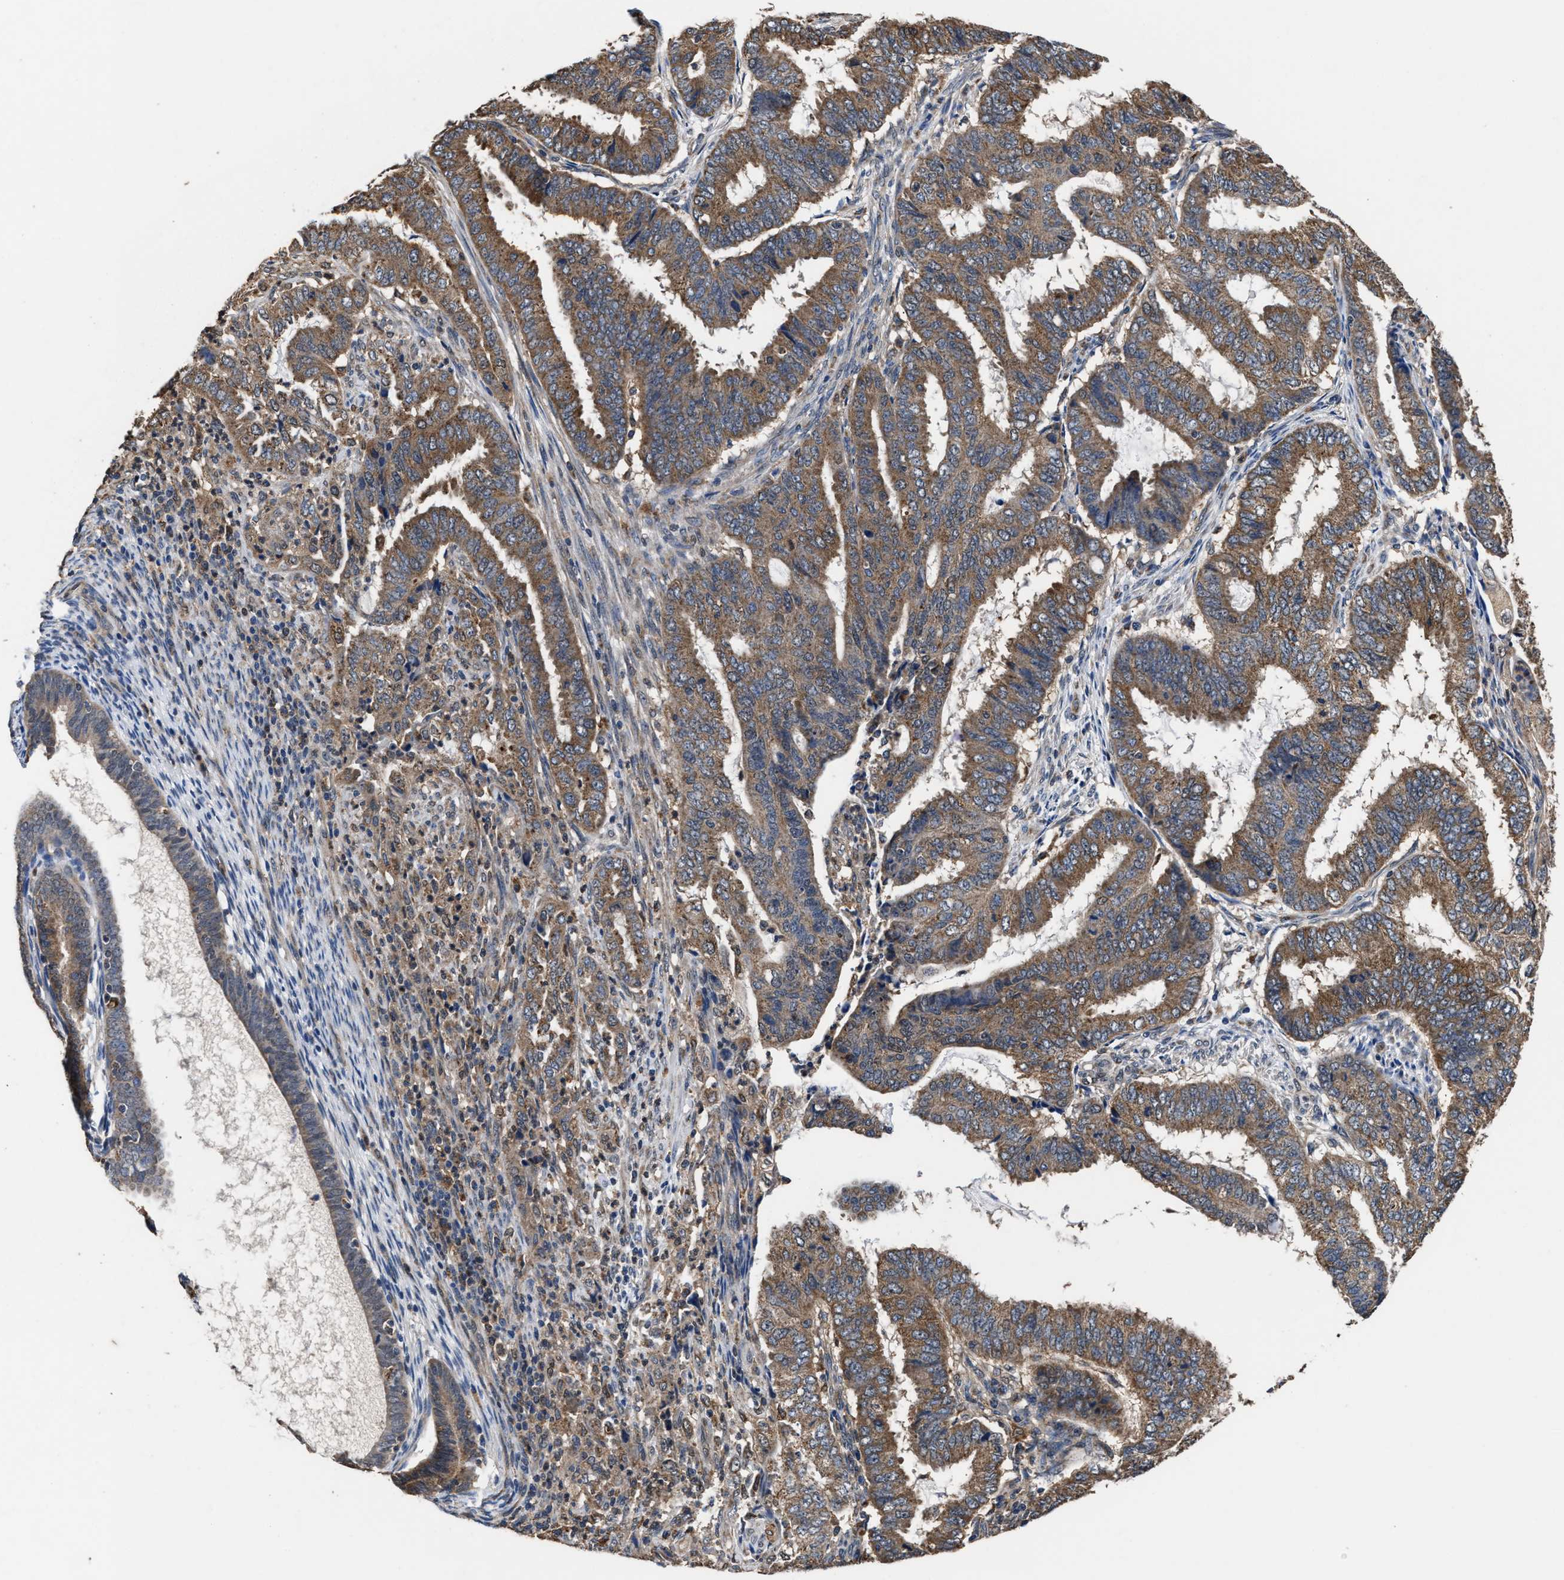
{"staining": {"intensity": "moderate", "quantity": ">75%", "location": "cytoplasmic/membranous"}, "tissue": "endometrial cancer", "cell_type": "Tumor cells", "image_type": "cancer", "snomed": [{"axis": "morphology", "description": "Adenocarcinoma, NOS"}, {"axis": "topography", "description": "Endometrium"}], "caption": "Immunohistochemical staining of endometrial adenocarcinoma demonstrates moderate cytoplasmic/membranous protein positivity in approximately >75% of tumor cells.", "gene": "ACLY", "patient": {"sex": "female", "age": 51}}